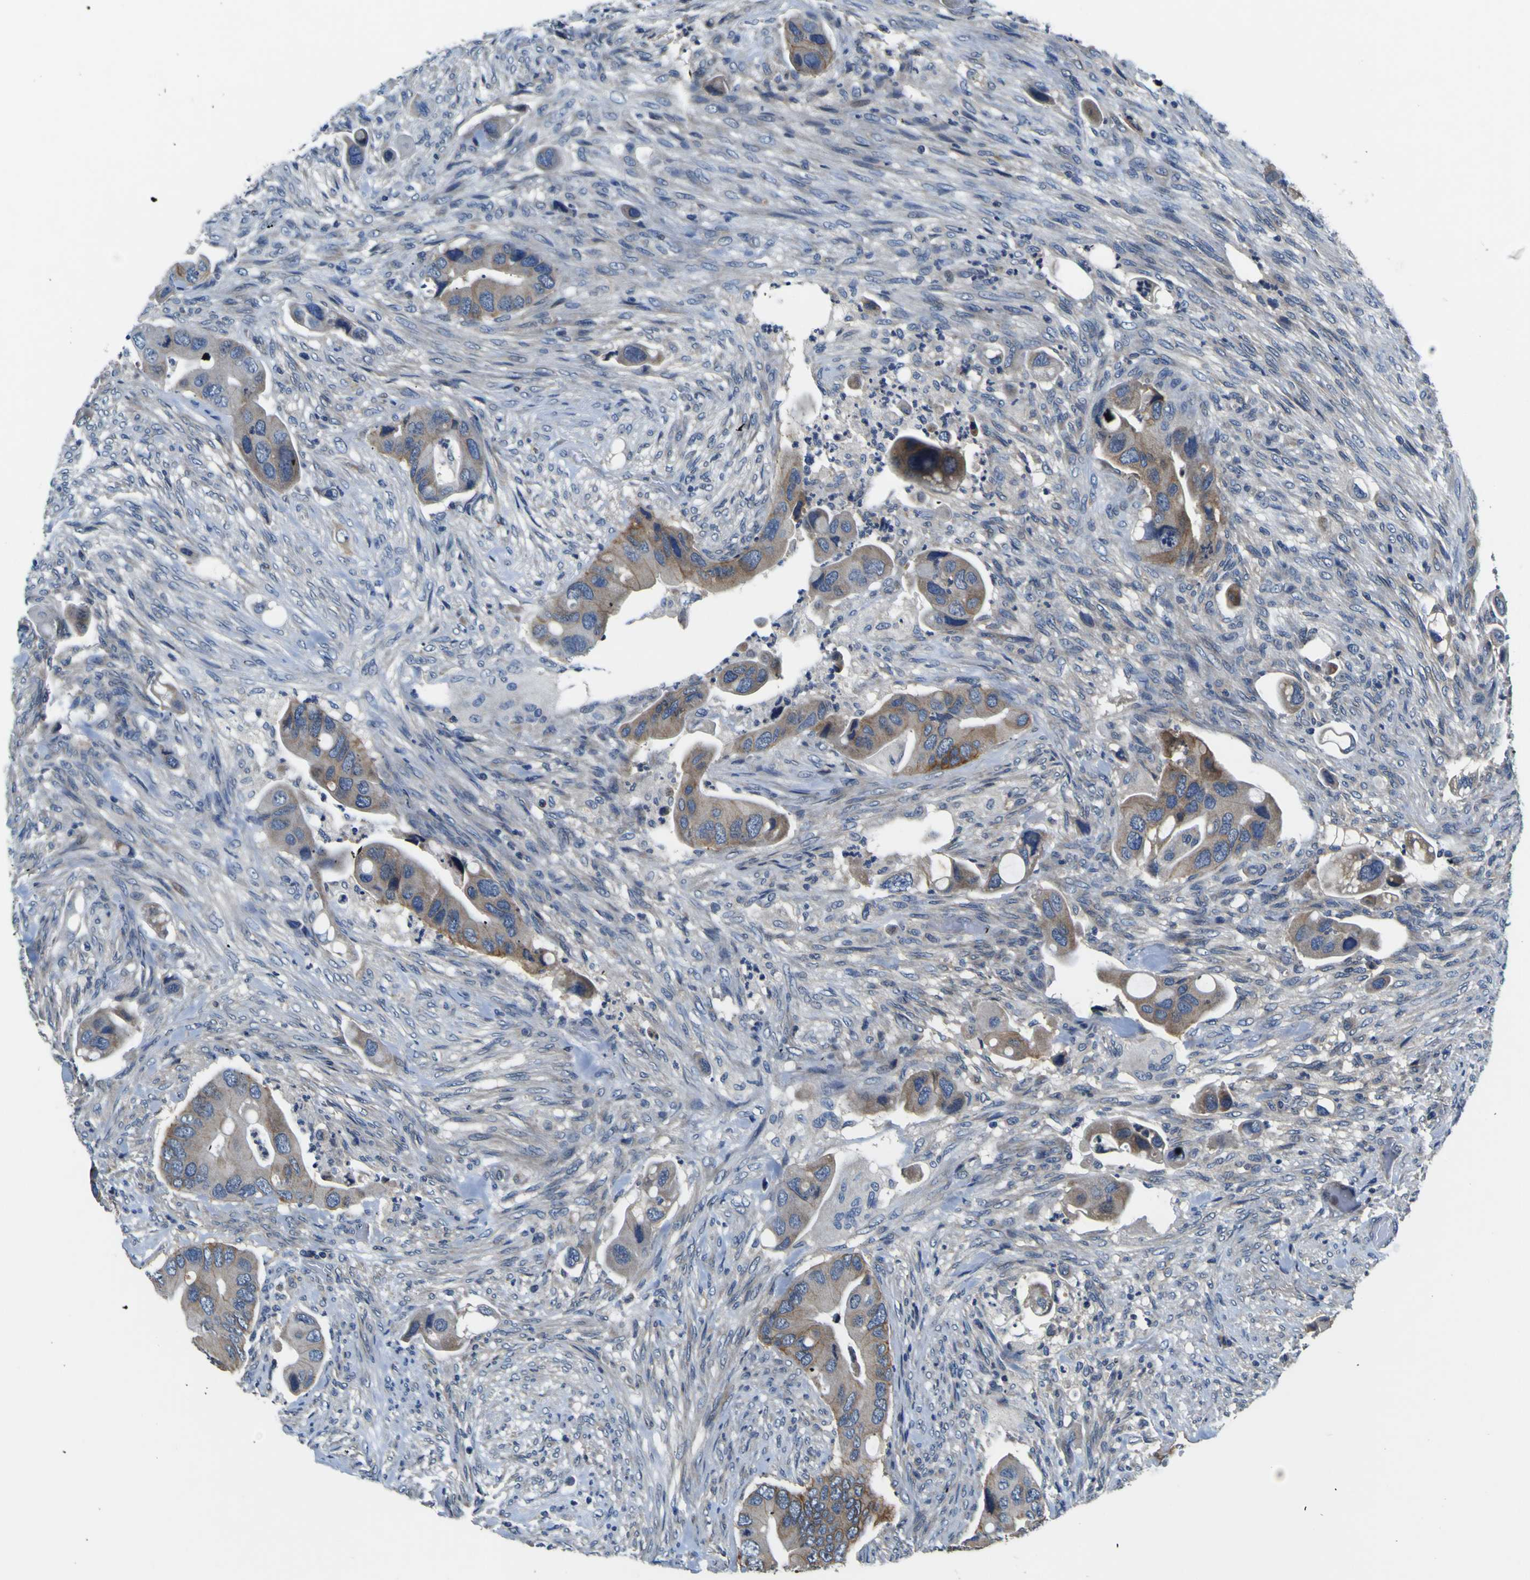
{"staining": {"intensity": "moderate", "quantity": "25%-75%", "location": "cytoplasmic/membranous"}, "tissue": "colorectal cancer", "cell_type": "Tumor cells", "image_type": "cancer", "snomed": [{"axis": "morphology", "description": "Adenocarcinoma, NOS"}, {"axis": "topography", "description": "Rectum"}], "caption": "Protein analysis of colorectal cancer tissue displays moderate cytoplasmic/membranous staining in approximately 25%-75% of tumor cells.", "gene": "EPHB4", "patient": {"sex": "female", "age": 57}}